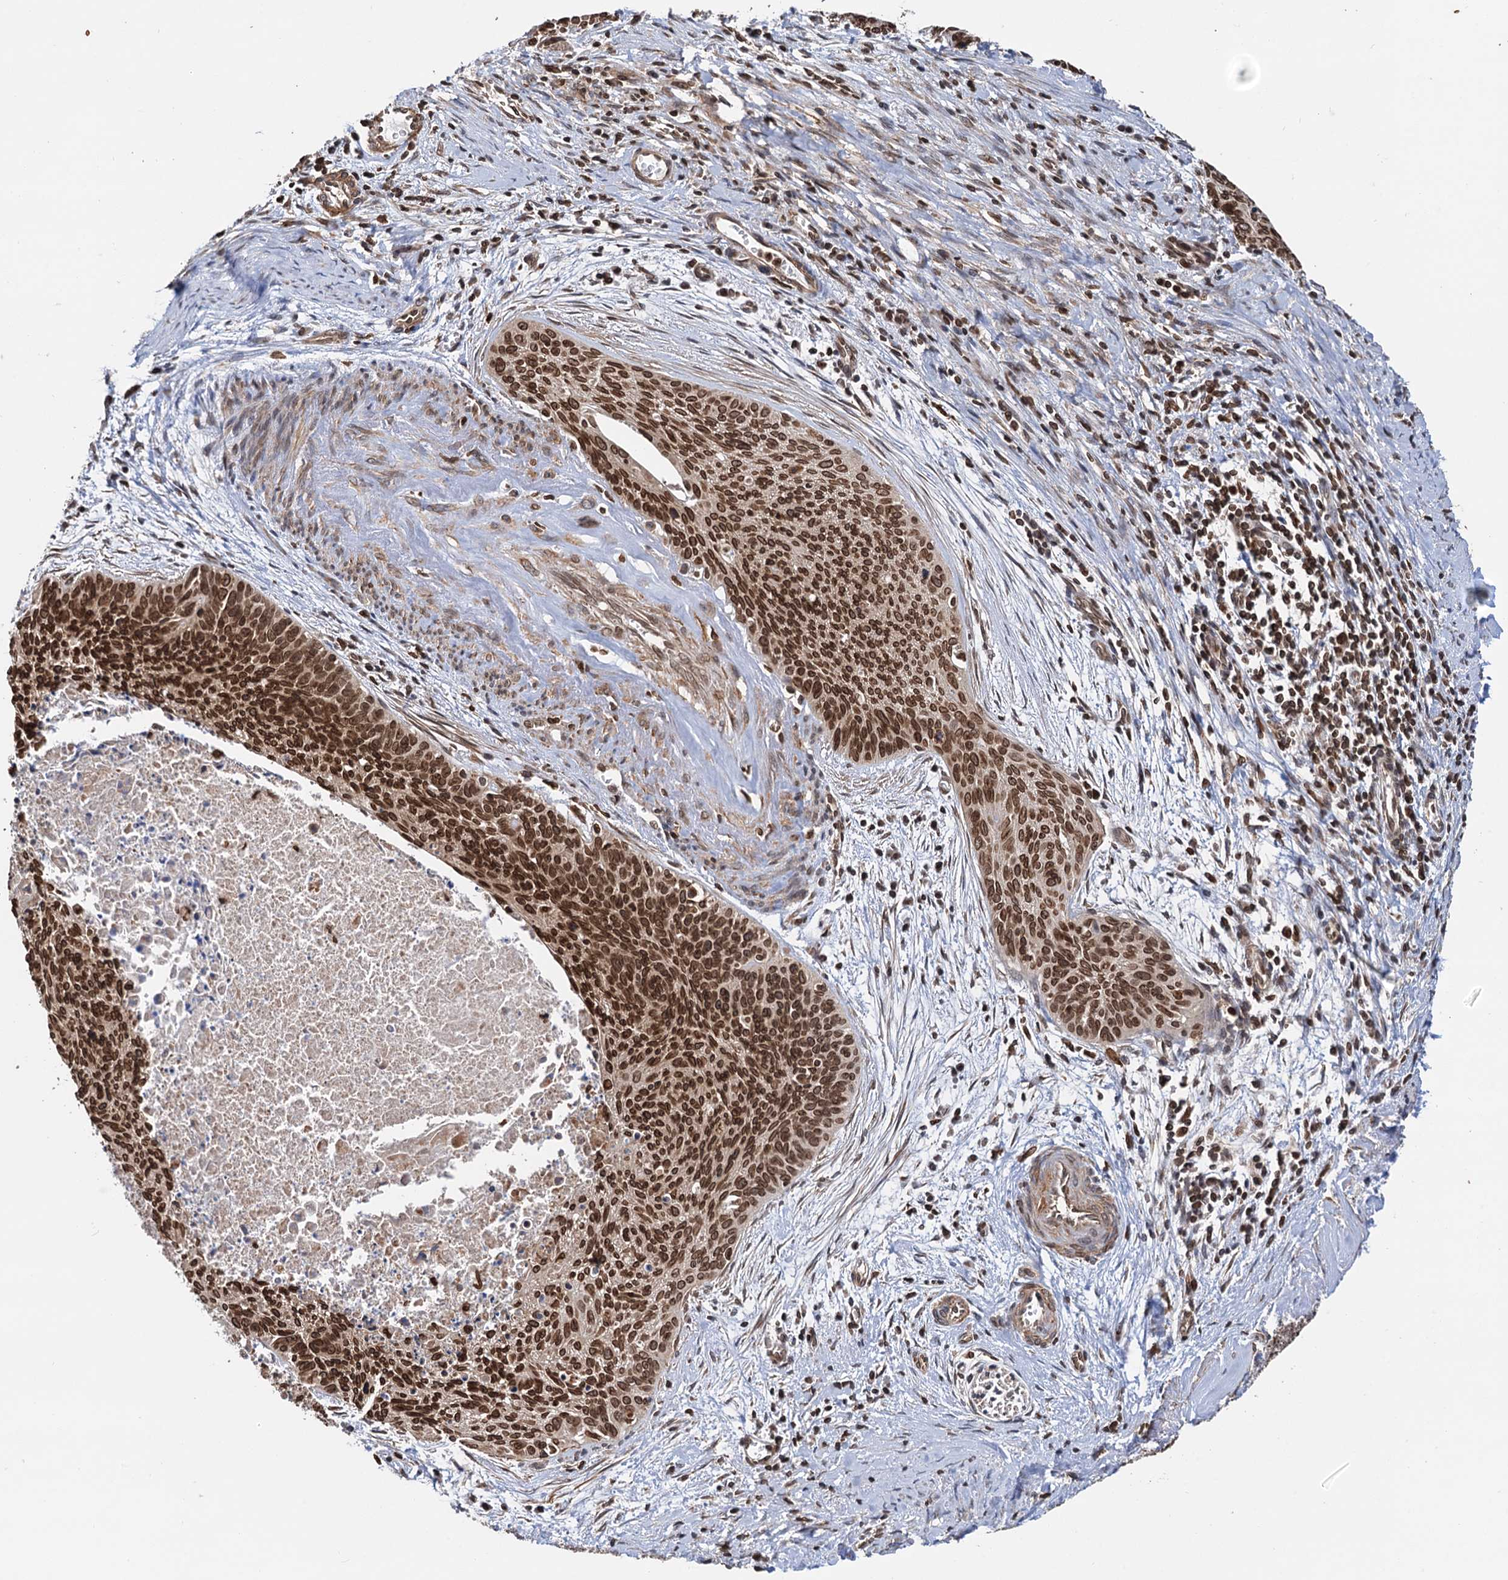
{"staining": {"intensity": "strong", "quantity": ">75%", "location": "nuclear"}, "tissue": "cervical cancer", "cell_type": "Tumor cells", "image_type": "cancer", "snomed": [{"axis": "morphology", "description": "Squamous cell carcinoma, NOS"}, {"axis": "topography", "description": "Cervix"}], "caption": "A brown stain highlights strong nuclear positivity of a protein in human squamous cell carcinoma (cervical) tumor cells.", "gene": "ZC3H13", "patient": {"sex": "female", "age": 55}}